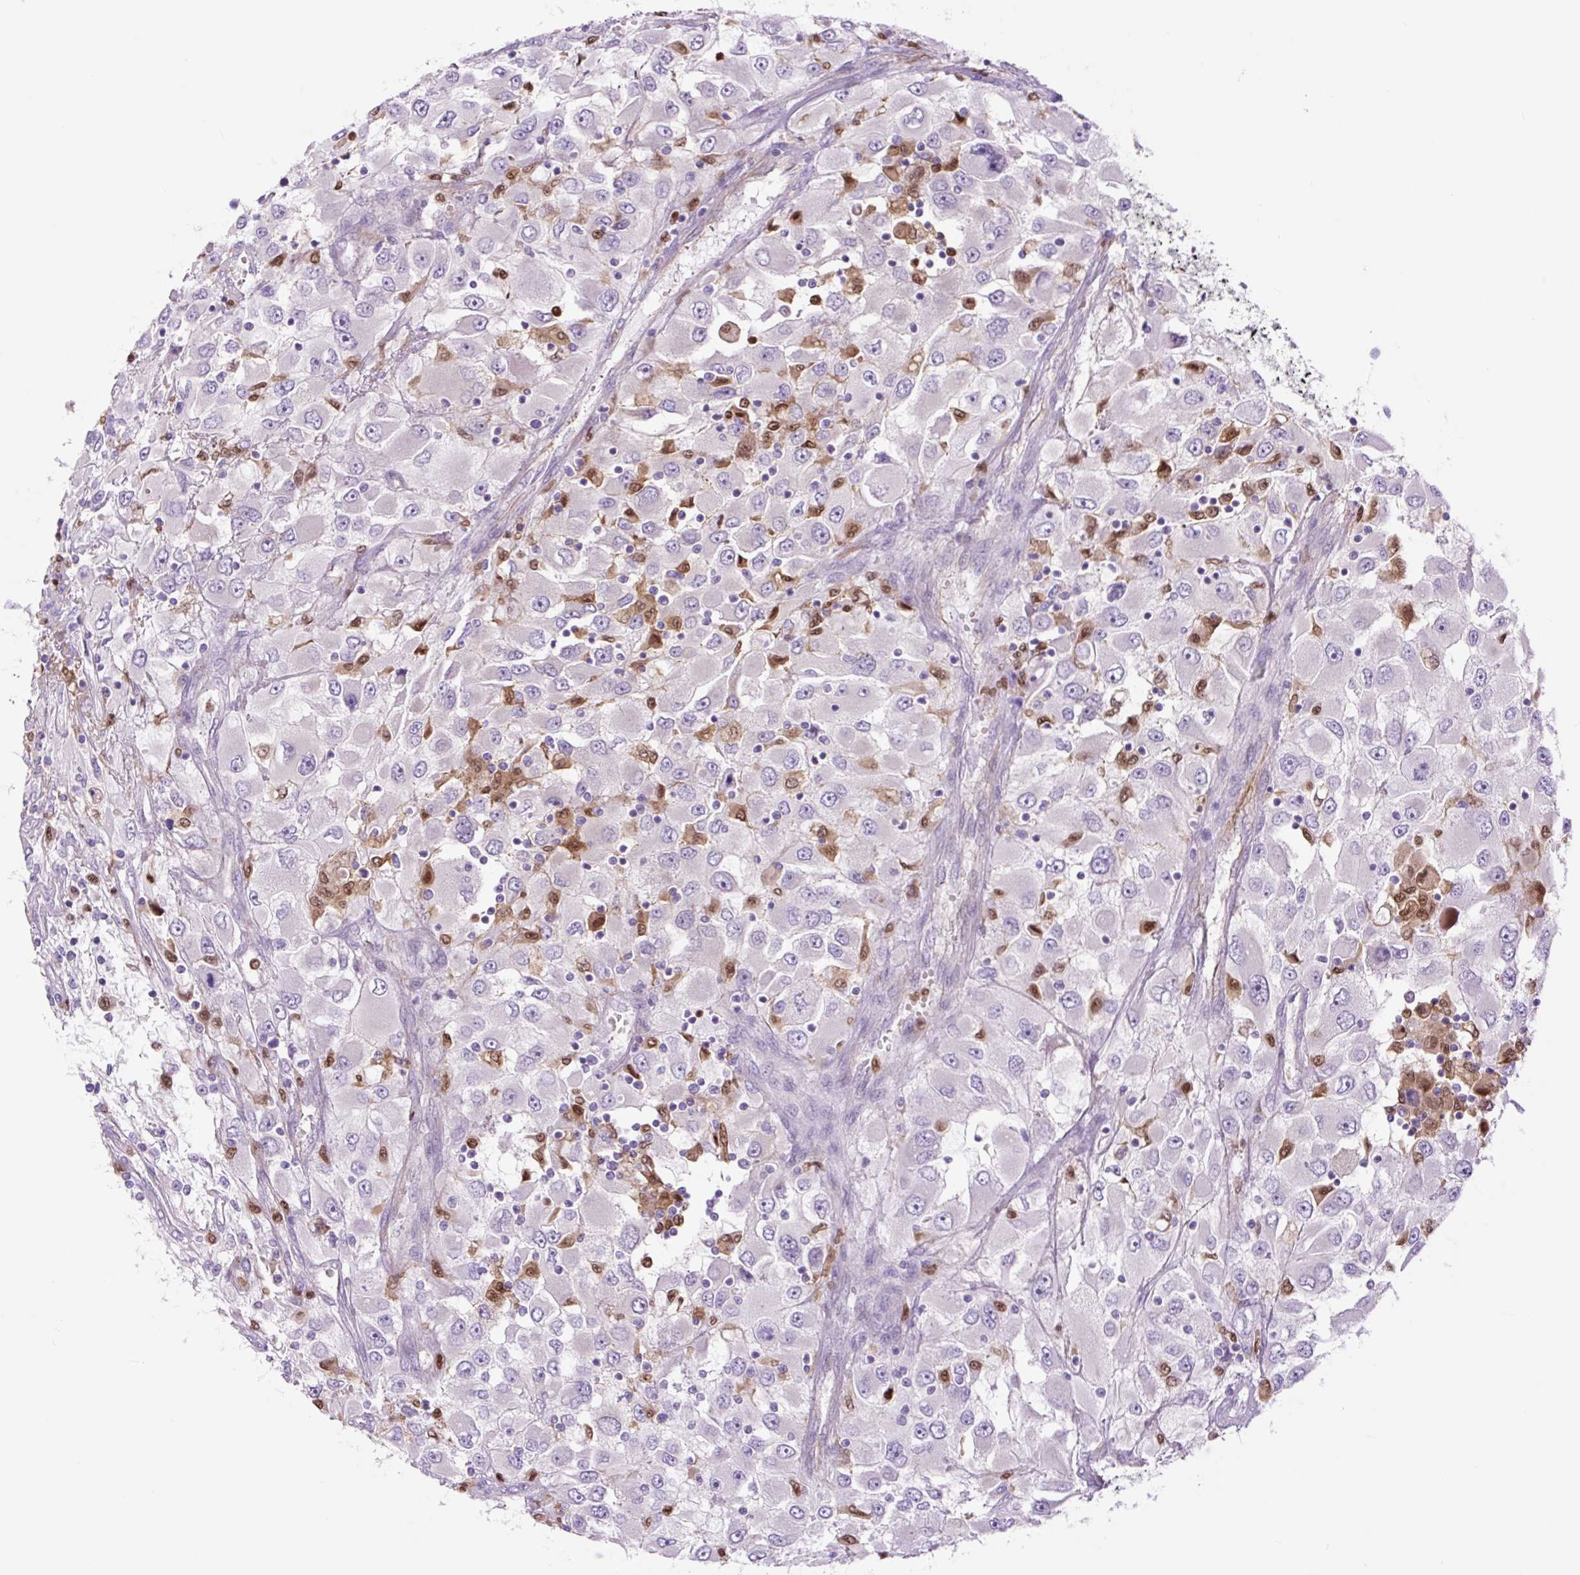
{"staining": {"intensity": "negative", "quantity": "none", "location": "none"}, "tissue": "renal cancer", "cell_type": "Tumor cells", "image_type": "cancer", "snomed": [{"axis": "morphology", "description": "Adenocarcinoma, NOS"}, {"axis": "topography", "description": "Kidney"}], "caption": "The micrograph exhibits no staining of tumor cells in adenocarcinoma (renal).", "gene": "SPI1", "patient": {"sex": "female", "age": 52}}